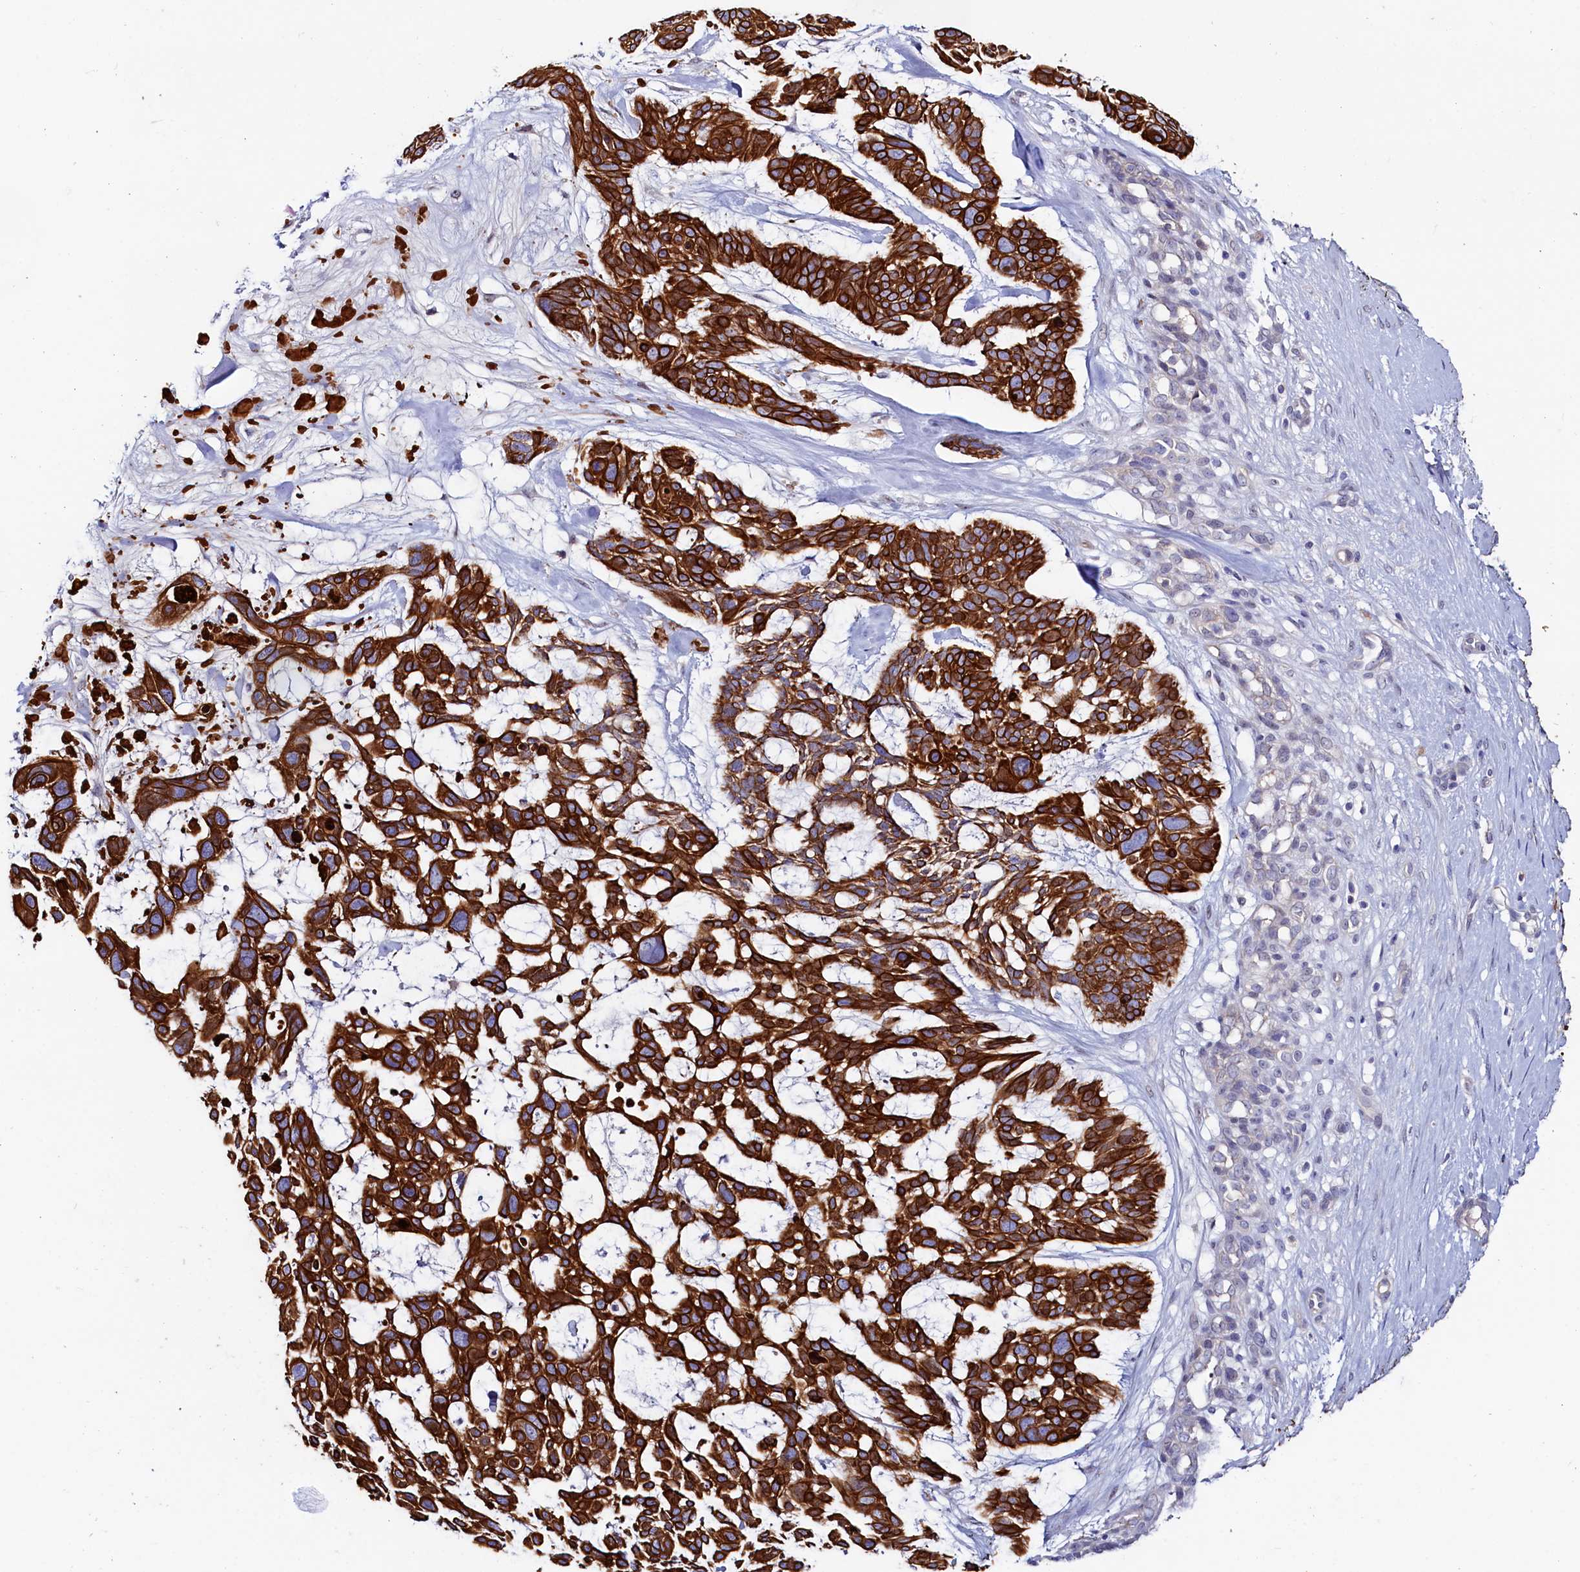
{"staining": {"intensity": "strong", "quantity": ">75%", "location": "cytoplasmic/membranous"}, "tissue": "skin cancer", "cell_type": "Tumor cells", "image_type": "cancer", "snomed": [{"axis": "morphology", "description": "Basal cell carcinoma"}, {"axis": "topography", "description": "Skin"}], "caption": "The micrograph displays immunohistochemical staining of skin cancer (basal cell carcinoma). There is strong cytoplasmic/membranous staining is identified in approximately >75% of tumor cells.", "gene": "ASTE1", "patient": {"sex": "male", "age": 88}}